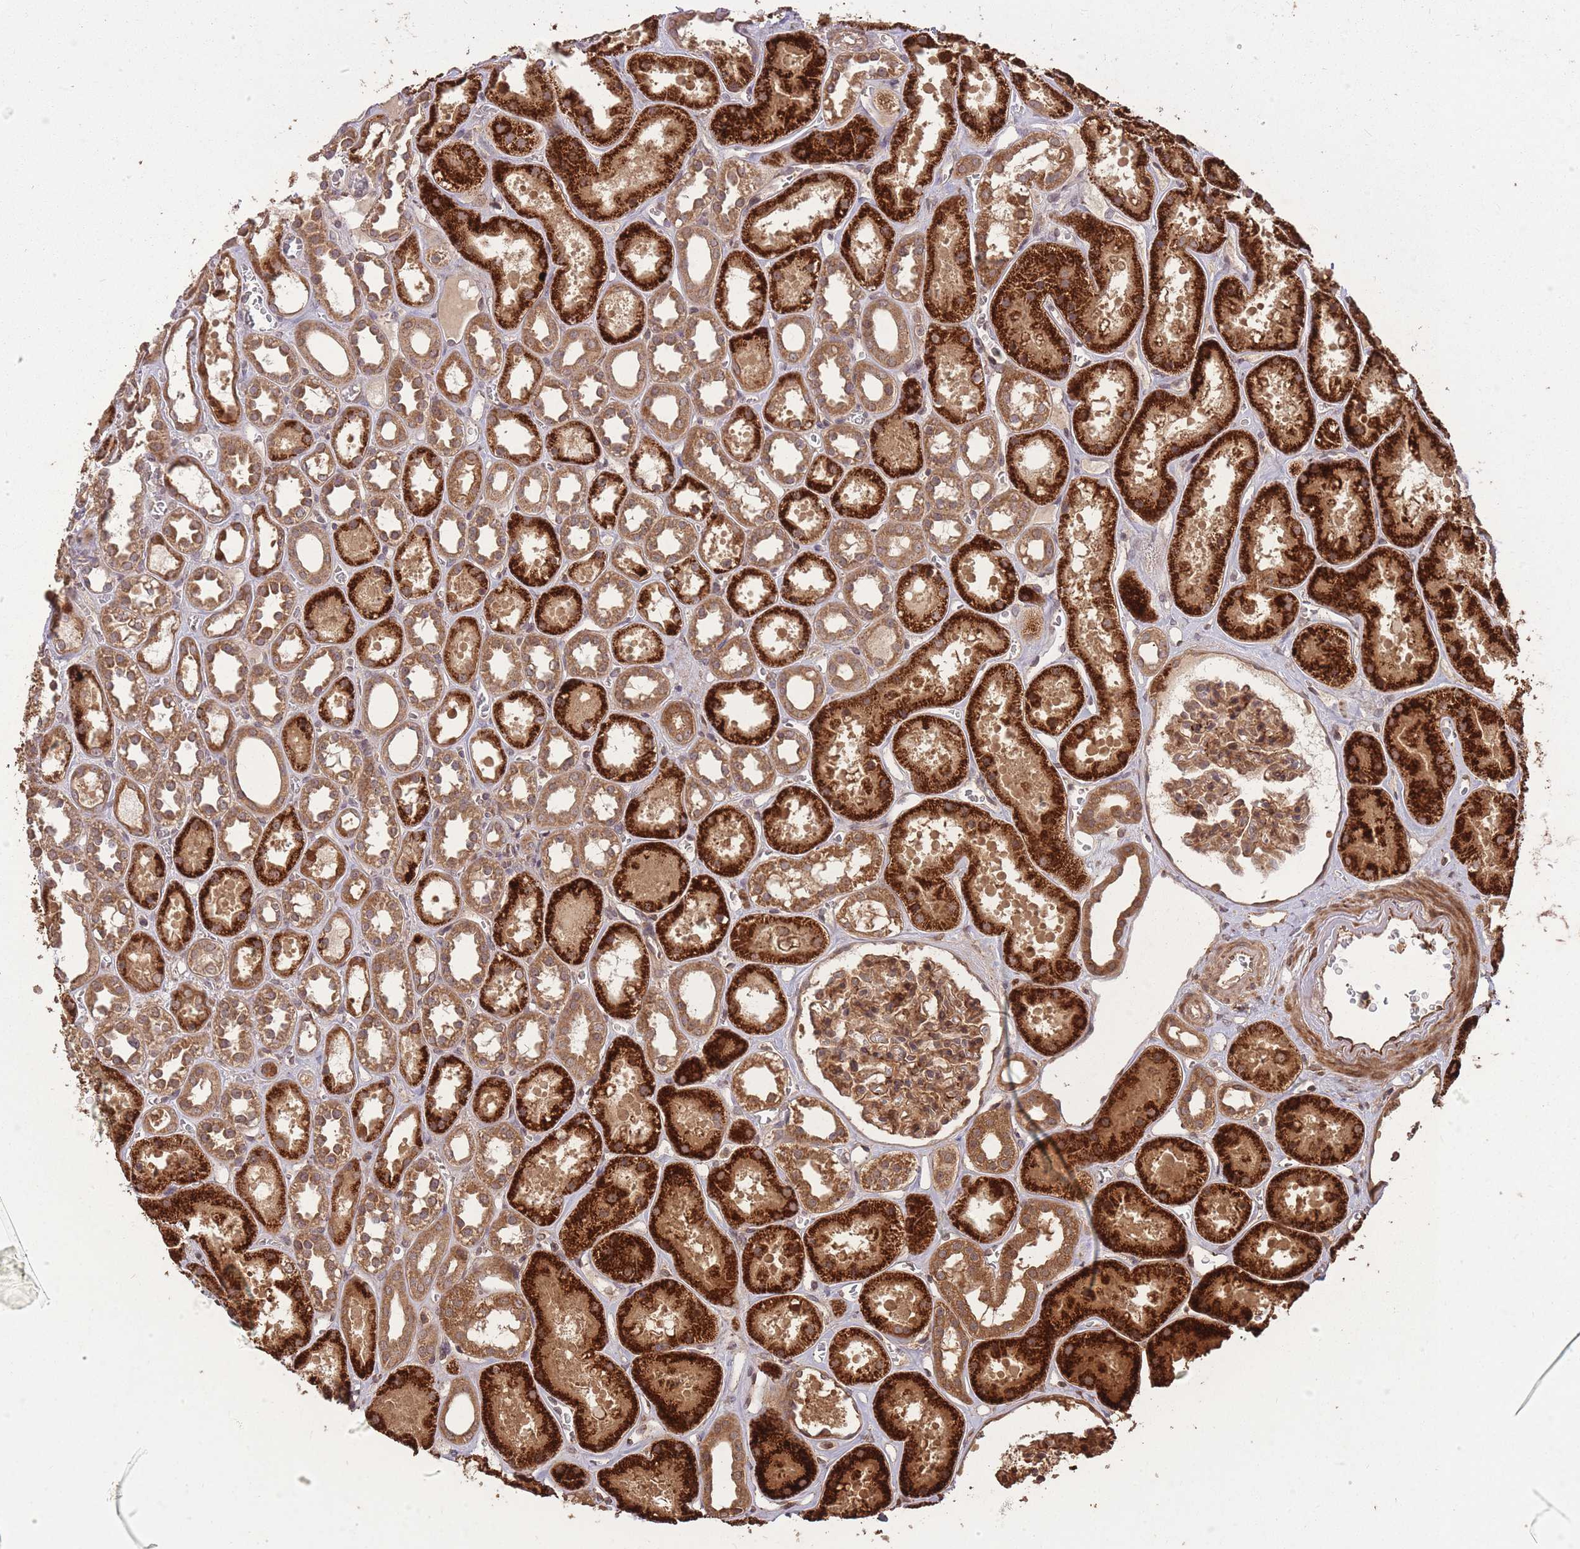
{"staining": {"intensity": "moderate", "quantity": ">75%", "location": "cytoplasmic/membranous"}, "tissue": "kidney", "cell_type": "Cells in glomeruli", "image_type": "normal", "snomed": [{"axis": "morphology", "description": "Normal tissue, NOS"}, {"axis": "topography", "description": "Kidney"}], "caption": "Kidney was stained to show a protein in brown. There is medium levels of moderate cytoplasmic/membranous expression in about >75% of cells in glomeruli. (Stains: DAB in brown, nuclei in blue, Microscopy: brightfield microscopy at high magnification).", "gene": "ERBB3", "patient": {"sex": "female", "age": 41}}